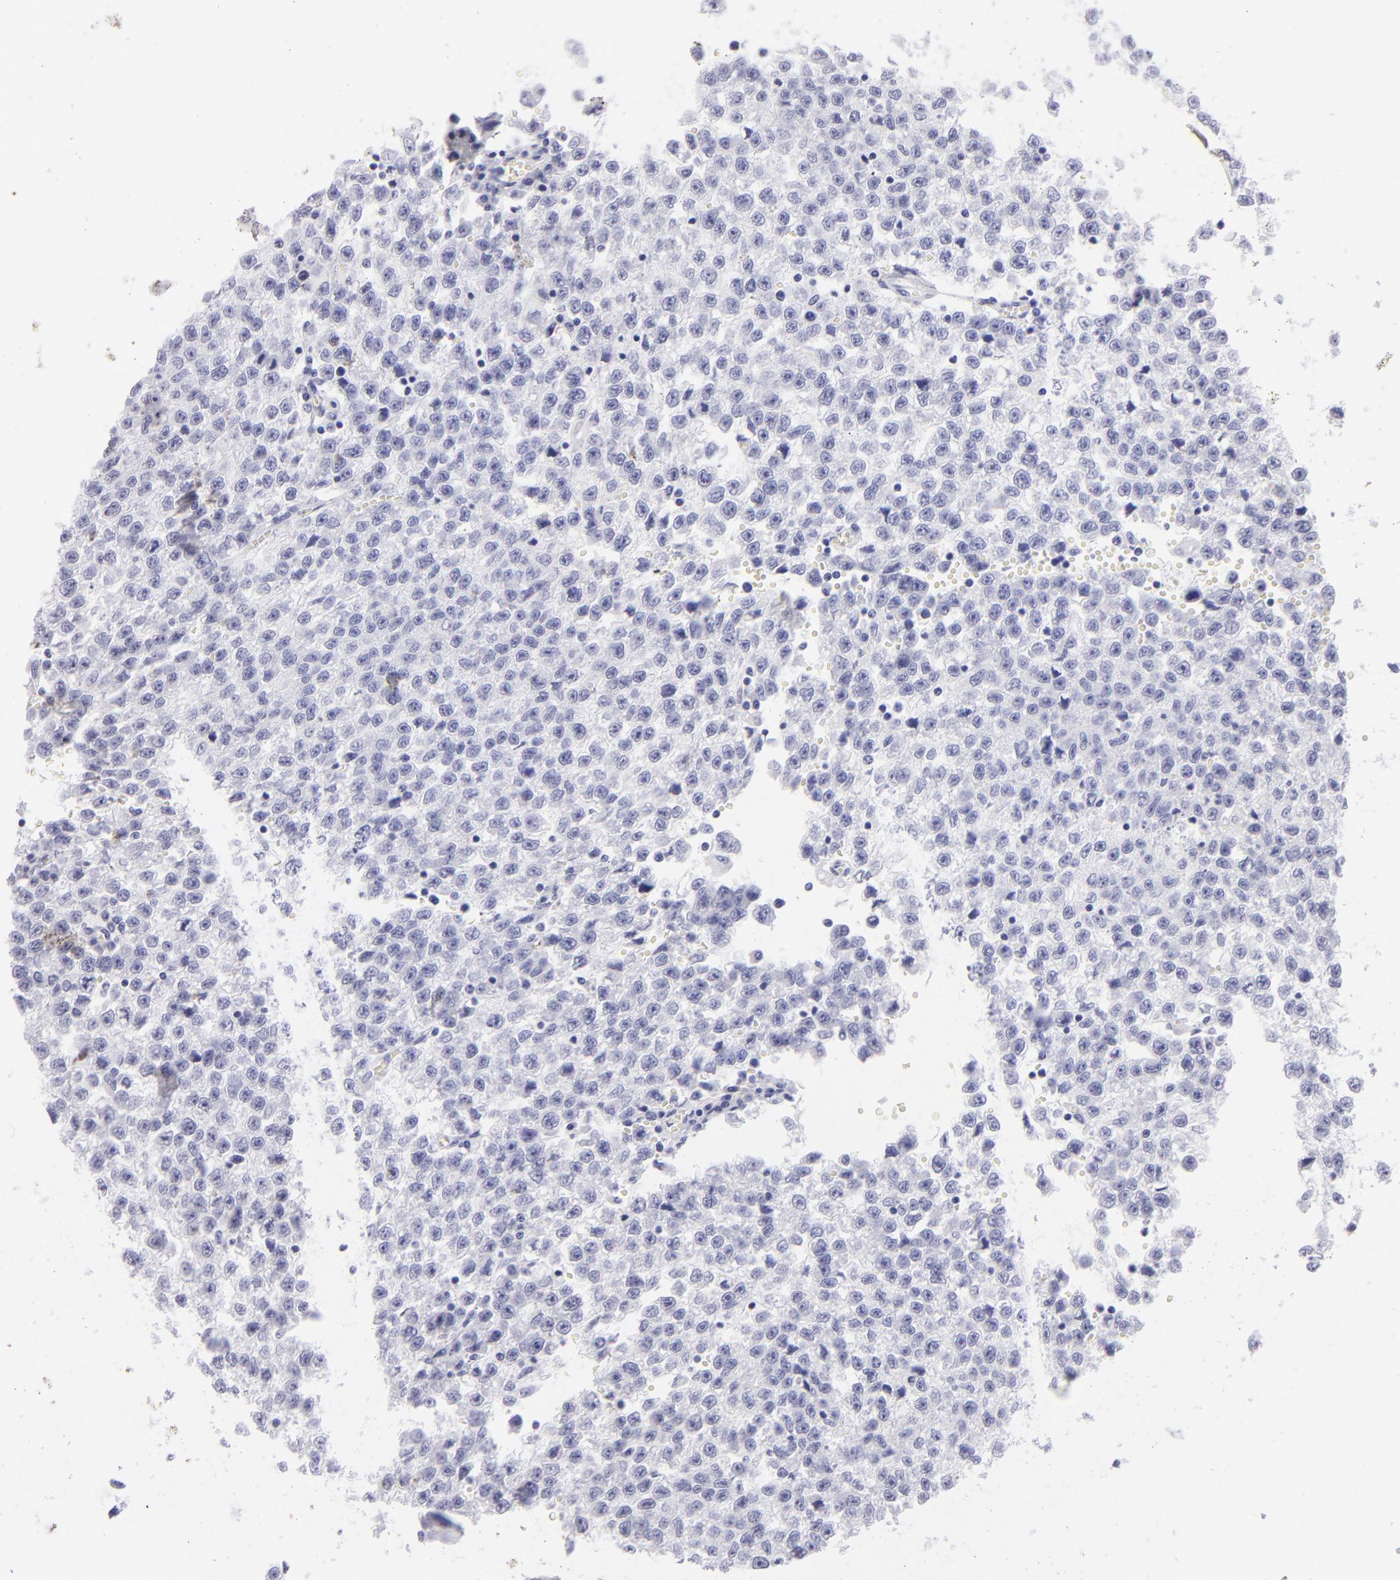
{"staining": {"intensity": "negative", "quantity": "none", "location": "none"}, "tissue": "testis cancer", "cell_type": "Tumor cells", "image_type": "cancer", "snomed": [{"axis": "morphology", "description": "Seminoma, NOS"}, {"axis": "topography", "description": "Testis"}], "caption": "Immunohistochemical staining of human testis seminoma reveals no significant expression in tumor cells. (DAB (3,3'-diaminobenzidine) immunohistochemistry with hematoxylin counter stain).", "gene": "SLC1A2", "patient": {"sex": "male", "age": 35}}